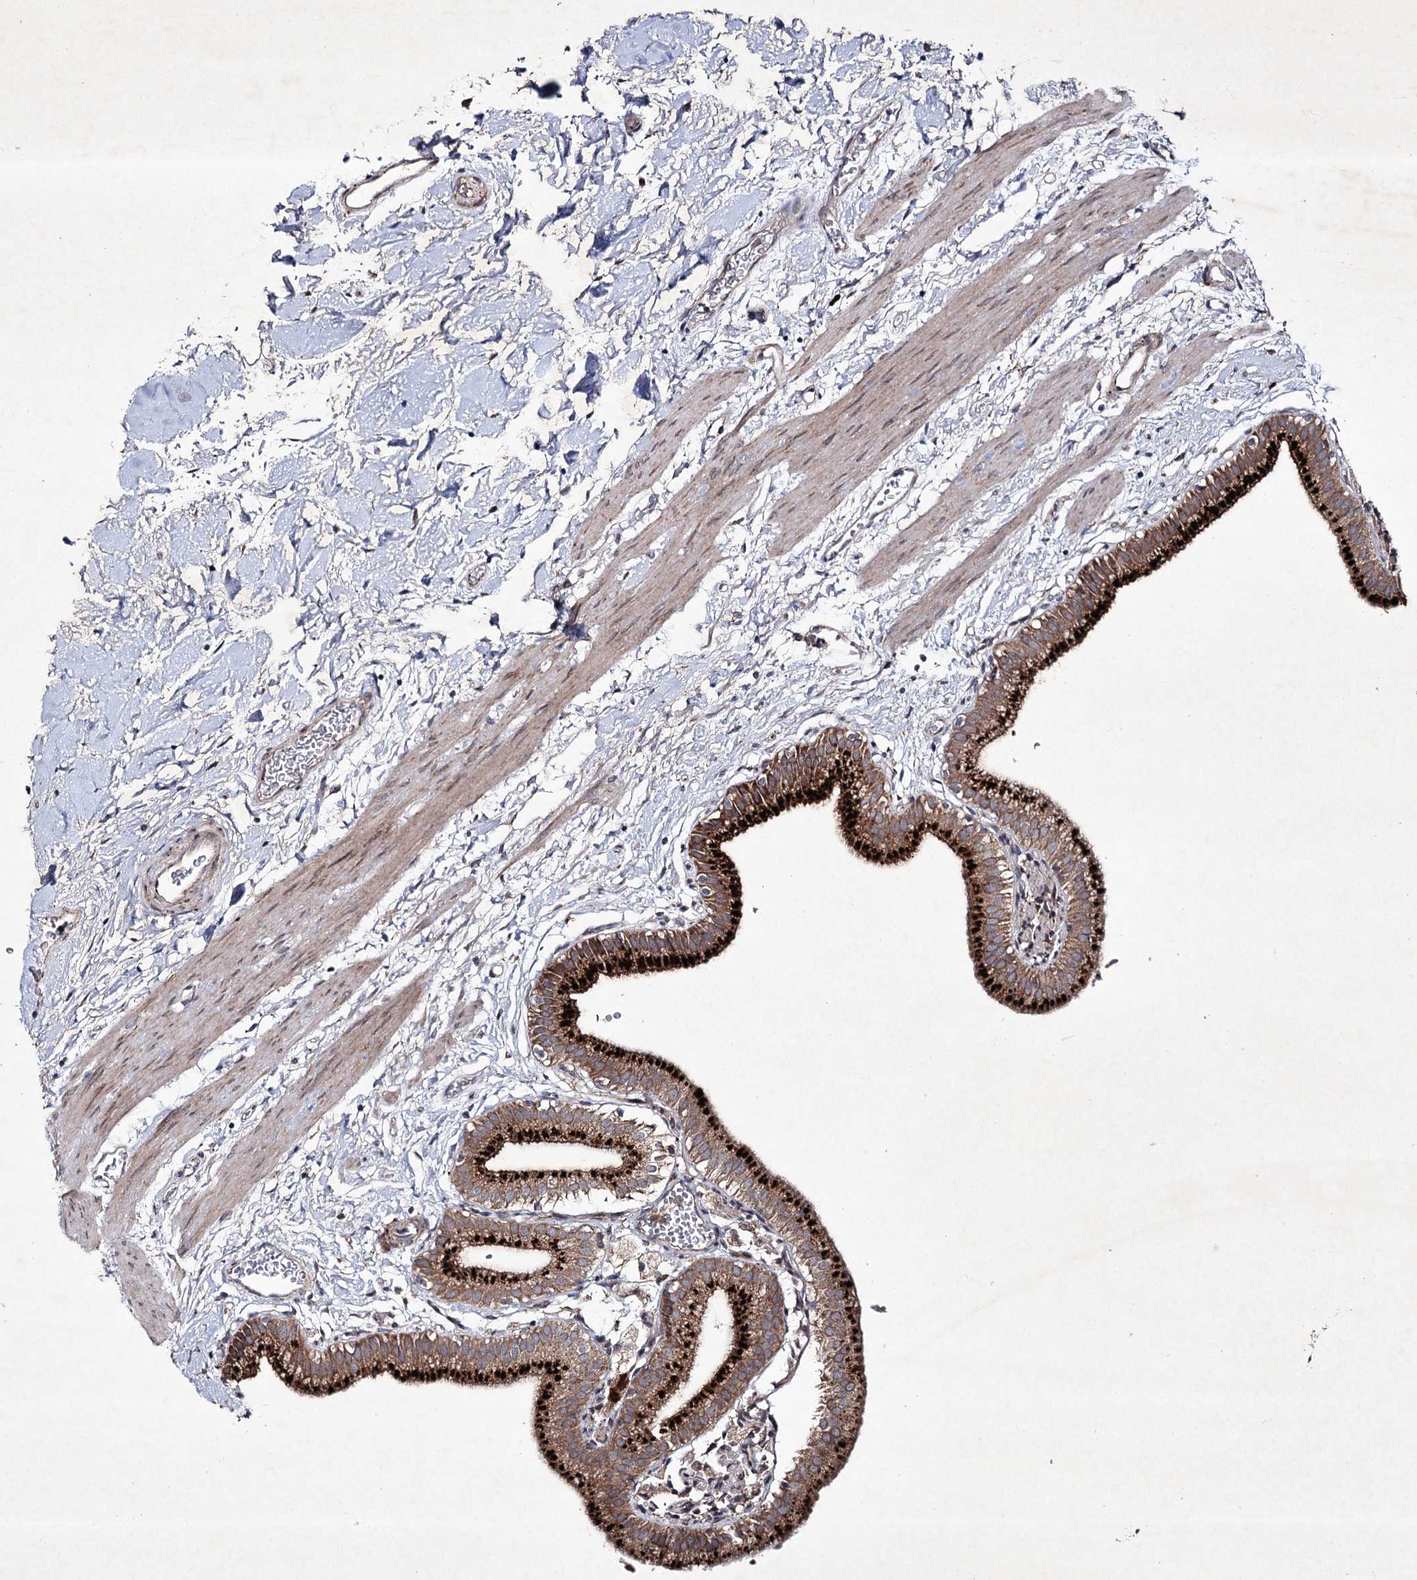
{"staining": {"intensity": "strong", "quantity": ">75%", "location": "cytoplasmic/membranous"}, "tissue": "gallbladder", "cell_type": "Glandular cells", "image_type": "normal", "snomed": [{"axis": "morphology", "description": "Normal tissue, NOS"}, {"axis": "topography", "description": "Gallbladder"}], "caption": "IHC histopathology image of benign gallbladder: gallbladder stained using immunohistochemistry (IHC) shows high levels of strong protein expression localized specifically in the cytoplasmic/membranous of glandular cells, appearing as a cytoplasmic/membranous brown color.", "gene": "ALG9", "patient": {"sex": "male", "age": 55}}